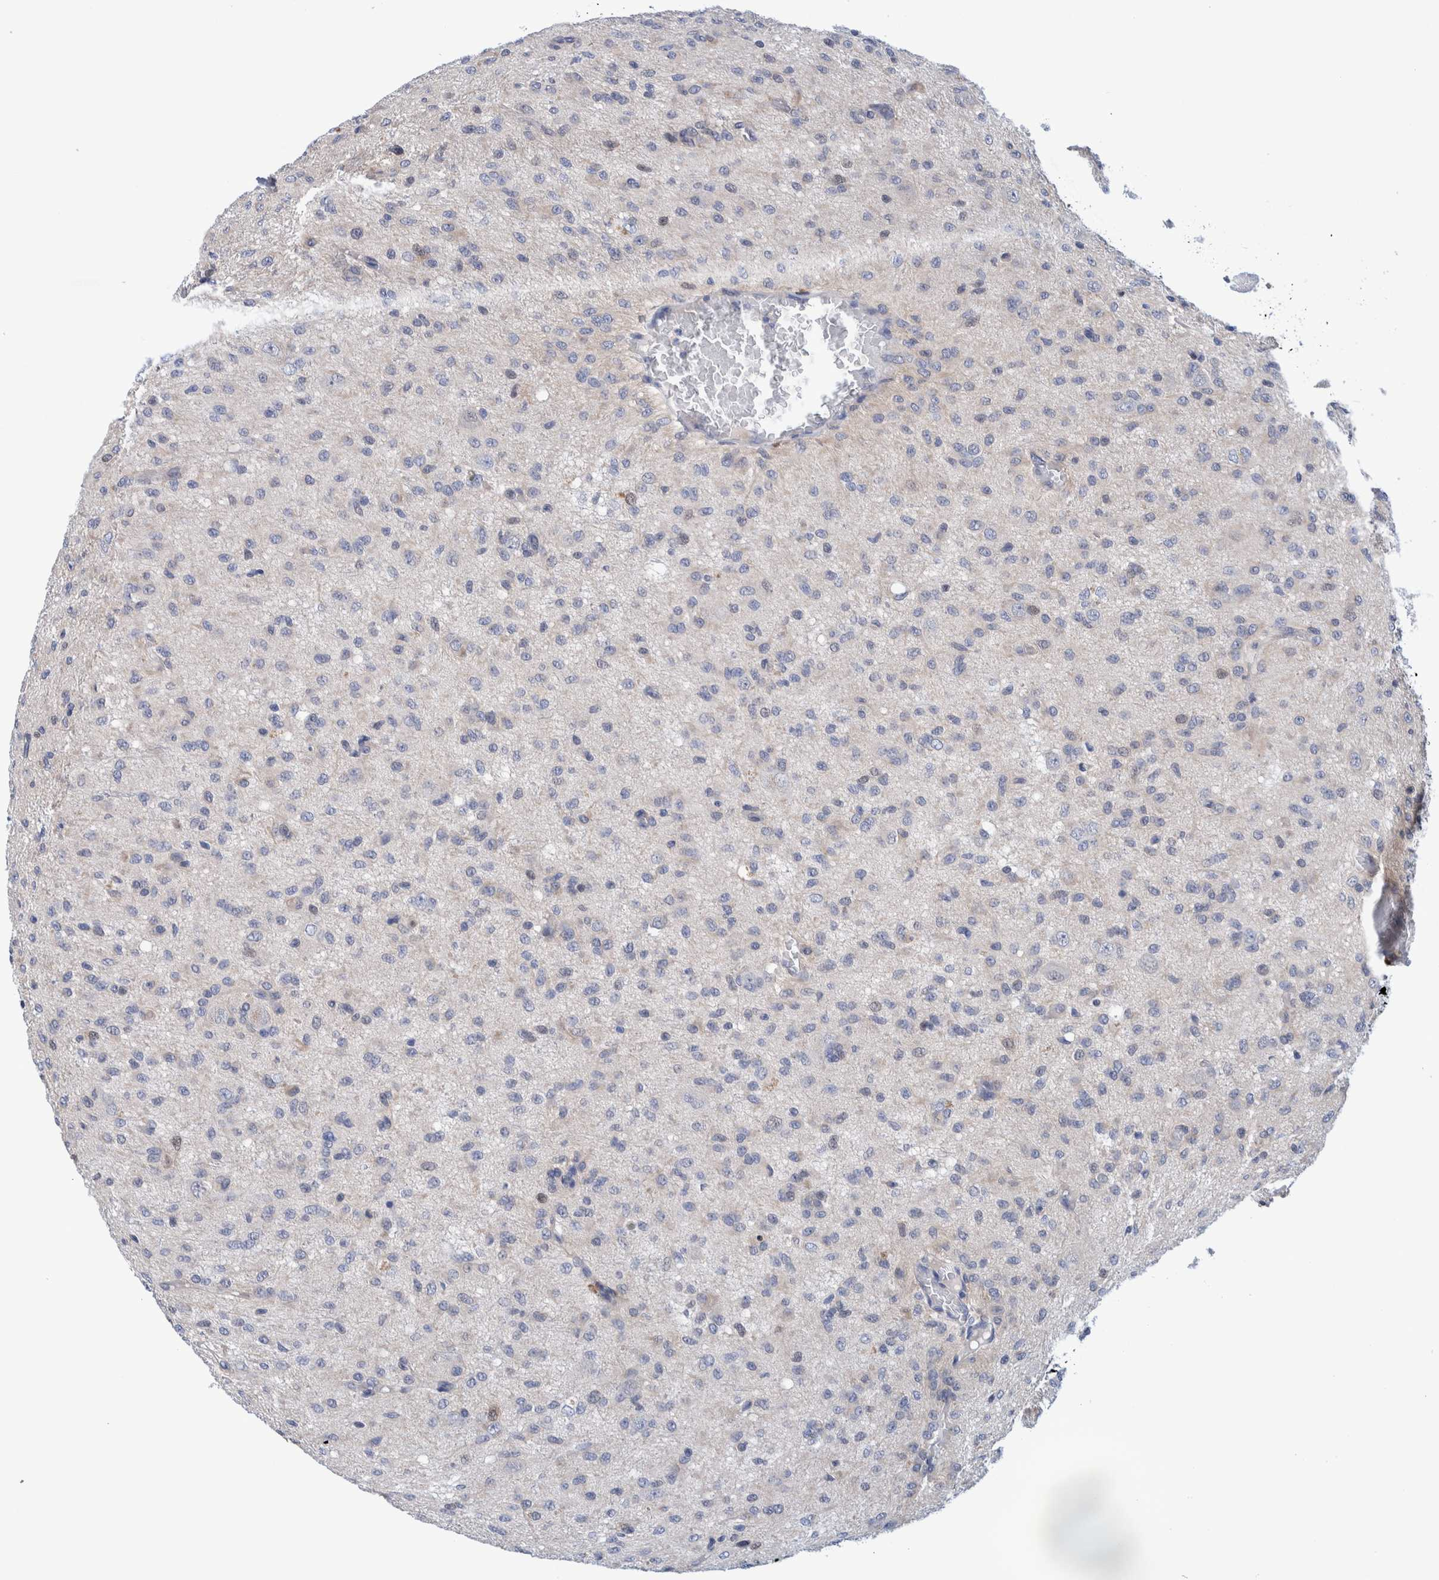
{"staining": {"intensity": "negative", "quantity": "none", "location": "none"}, "tissue": "glioma", "cell_type": "Tumor cells", "image_type": "cancer", "snomed": [{"axis": "morphology", "description": "Glioma, malignant, High grade"}, {"axis": "topography", "description": "Brain"}], "caption": "Malignant high-grade glioma was stained to show a protein in brown. There is no significant staining in tumor cells. Nuclei are stained in blue.", "gene": "PFAS", "patient": {"sex": "female", "age": 59}}